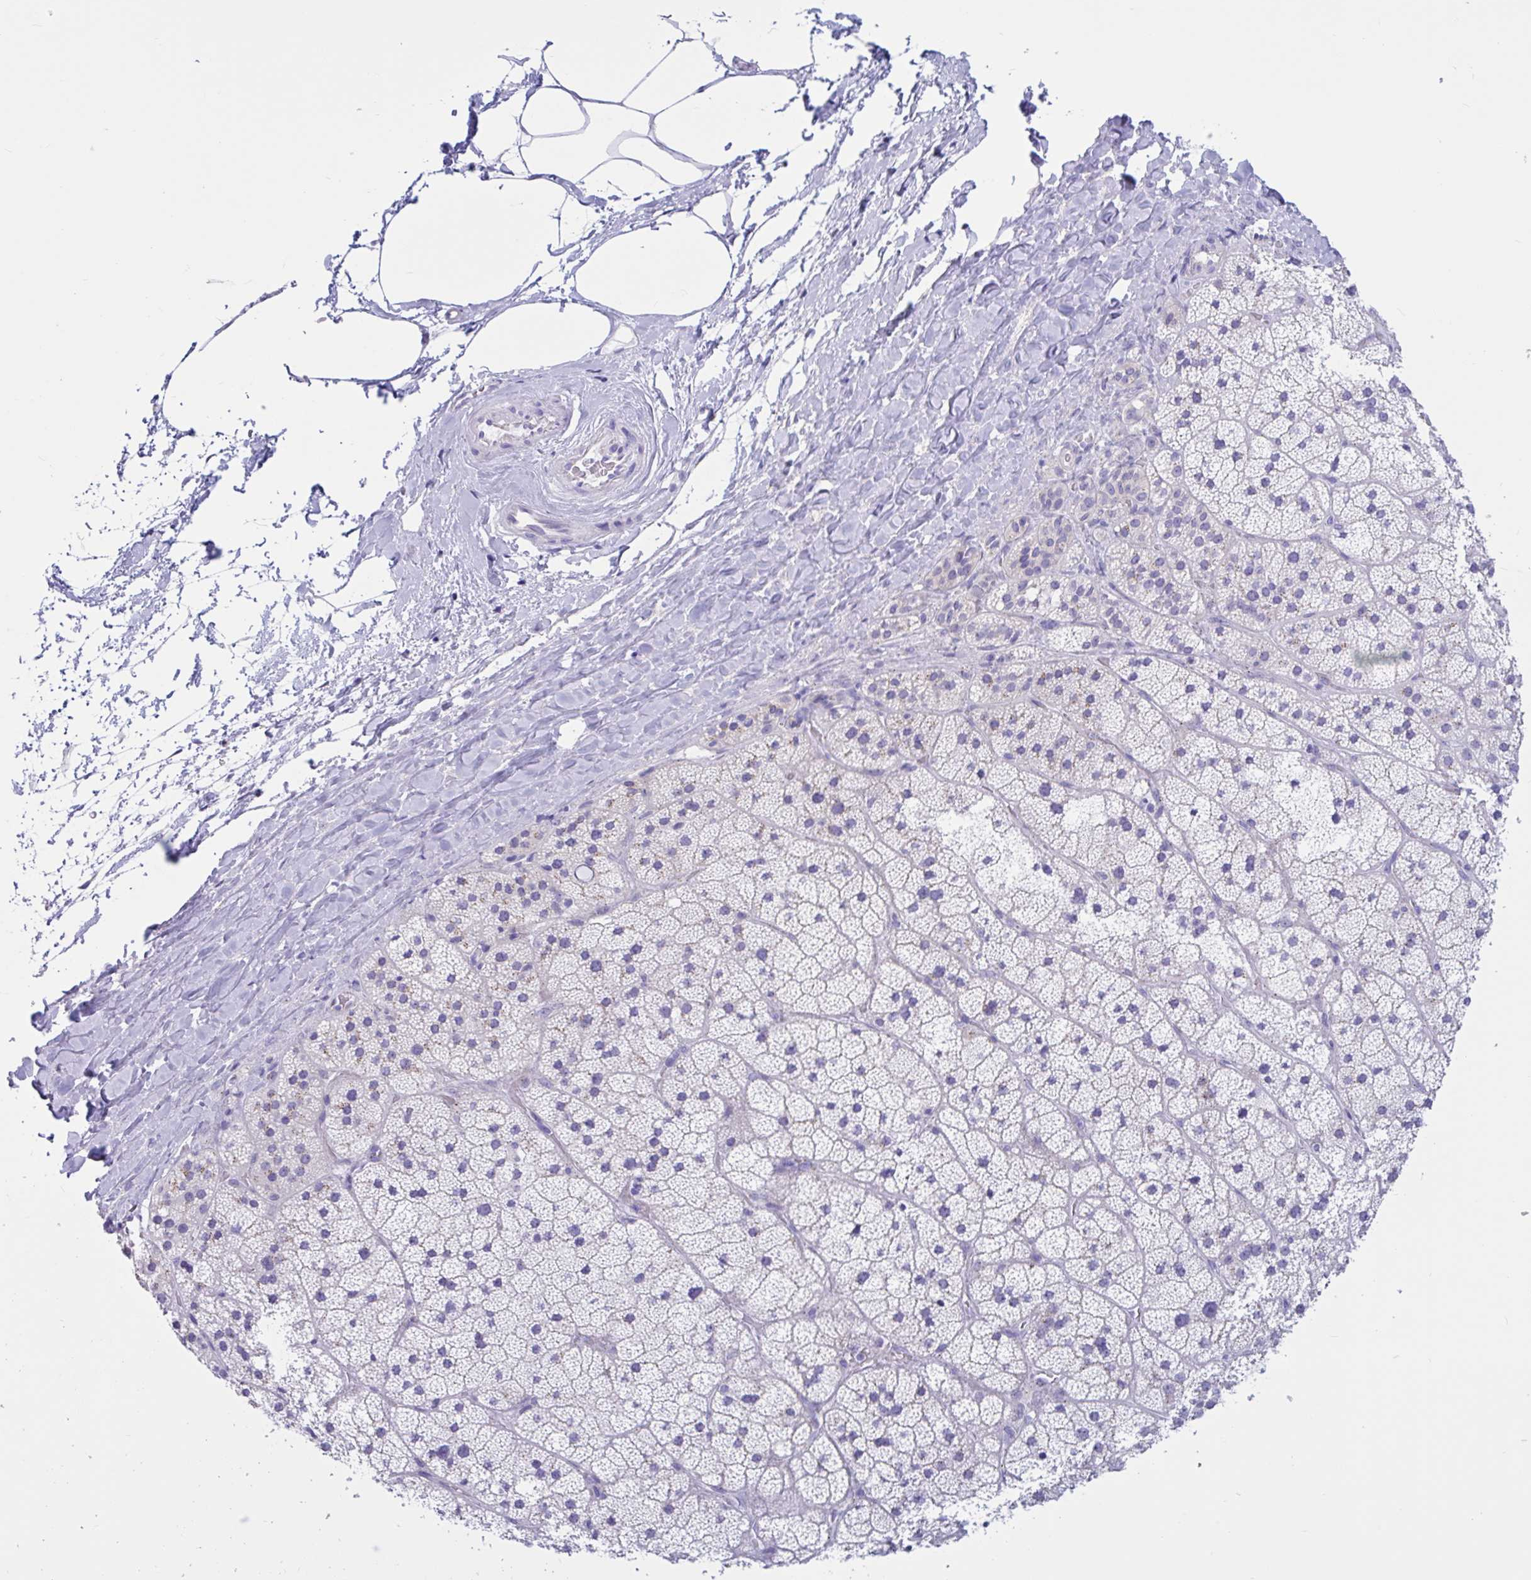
{"staining": {"intensity": "weak", "quantity": "<25%", "location": "cytoplasmic/membranous"}, "tissue": "adrenal gland", "cell_type": "Glandular cells", "image_type": "normal", "snomed": [{"axis": "morphology", "description": "Normal tissue, NOS"}, {"axis": "topography", "description": "Adrenal gland"}], "caption": "Immunohistochemistry (IHC) of benign human adrenal gland demonstrates no positivity in glandular cells.", "gene": "RNASE3", "patient": {"sex": "male", "age": 57}}